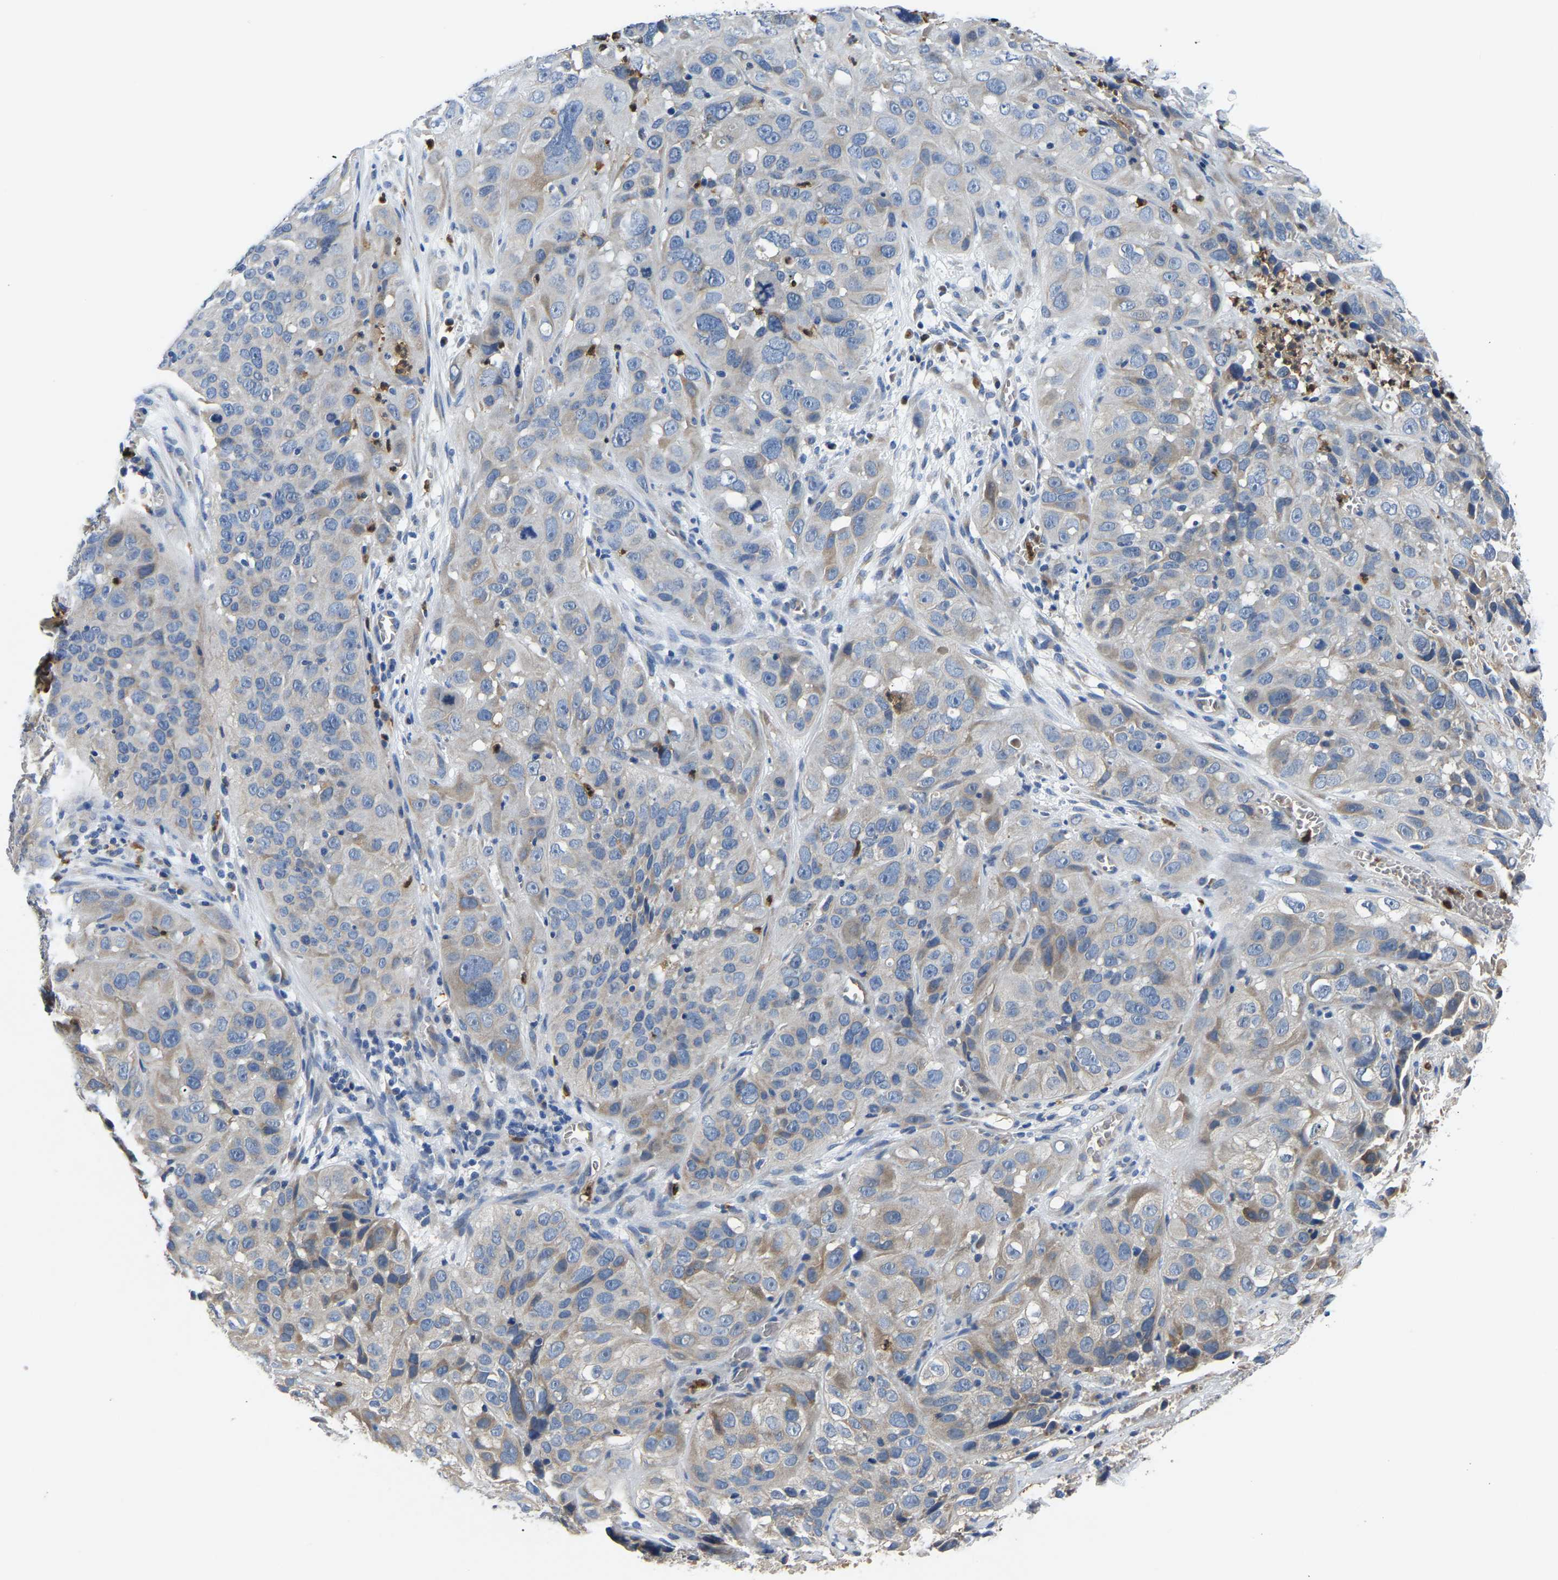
{"staining": {"intensity": "weak", "quantity": "<25%", "location": "cytoplasmic/membranous"}, "tissue": "cervical cancer", "cell_type": "Tumor cells", "image_type": "cancer", "snomed": [{"axis": "morphology", "description": "Squamous cell carcinoma, NOS"}, {"axis": "topography", "description": "Cervix"}], "caption": "Cervical cancer (squamous cell carcinoma) stained for a protein using immunohistochemistry exhibits no staining tumor cells.", "gene": "TOR1B", "patient": {"sex": "female", "age": 32}}